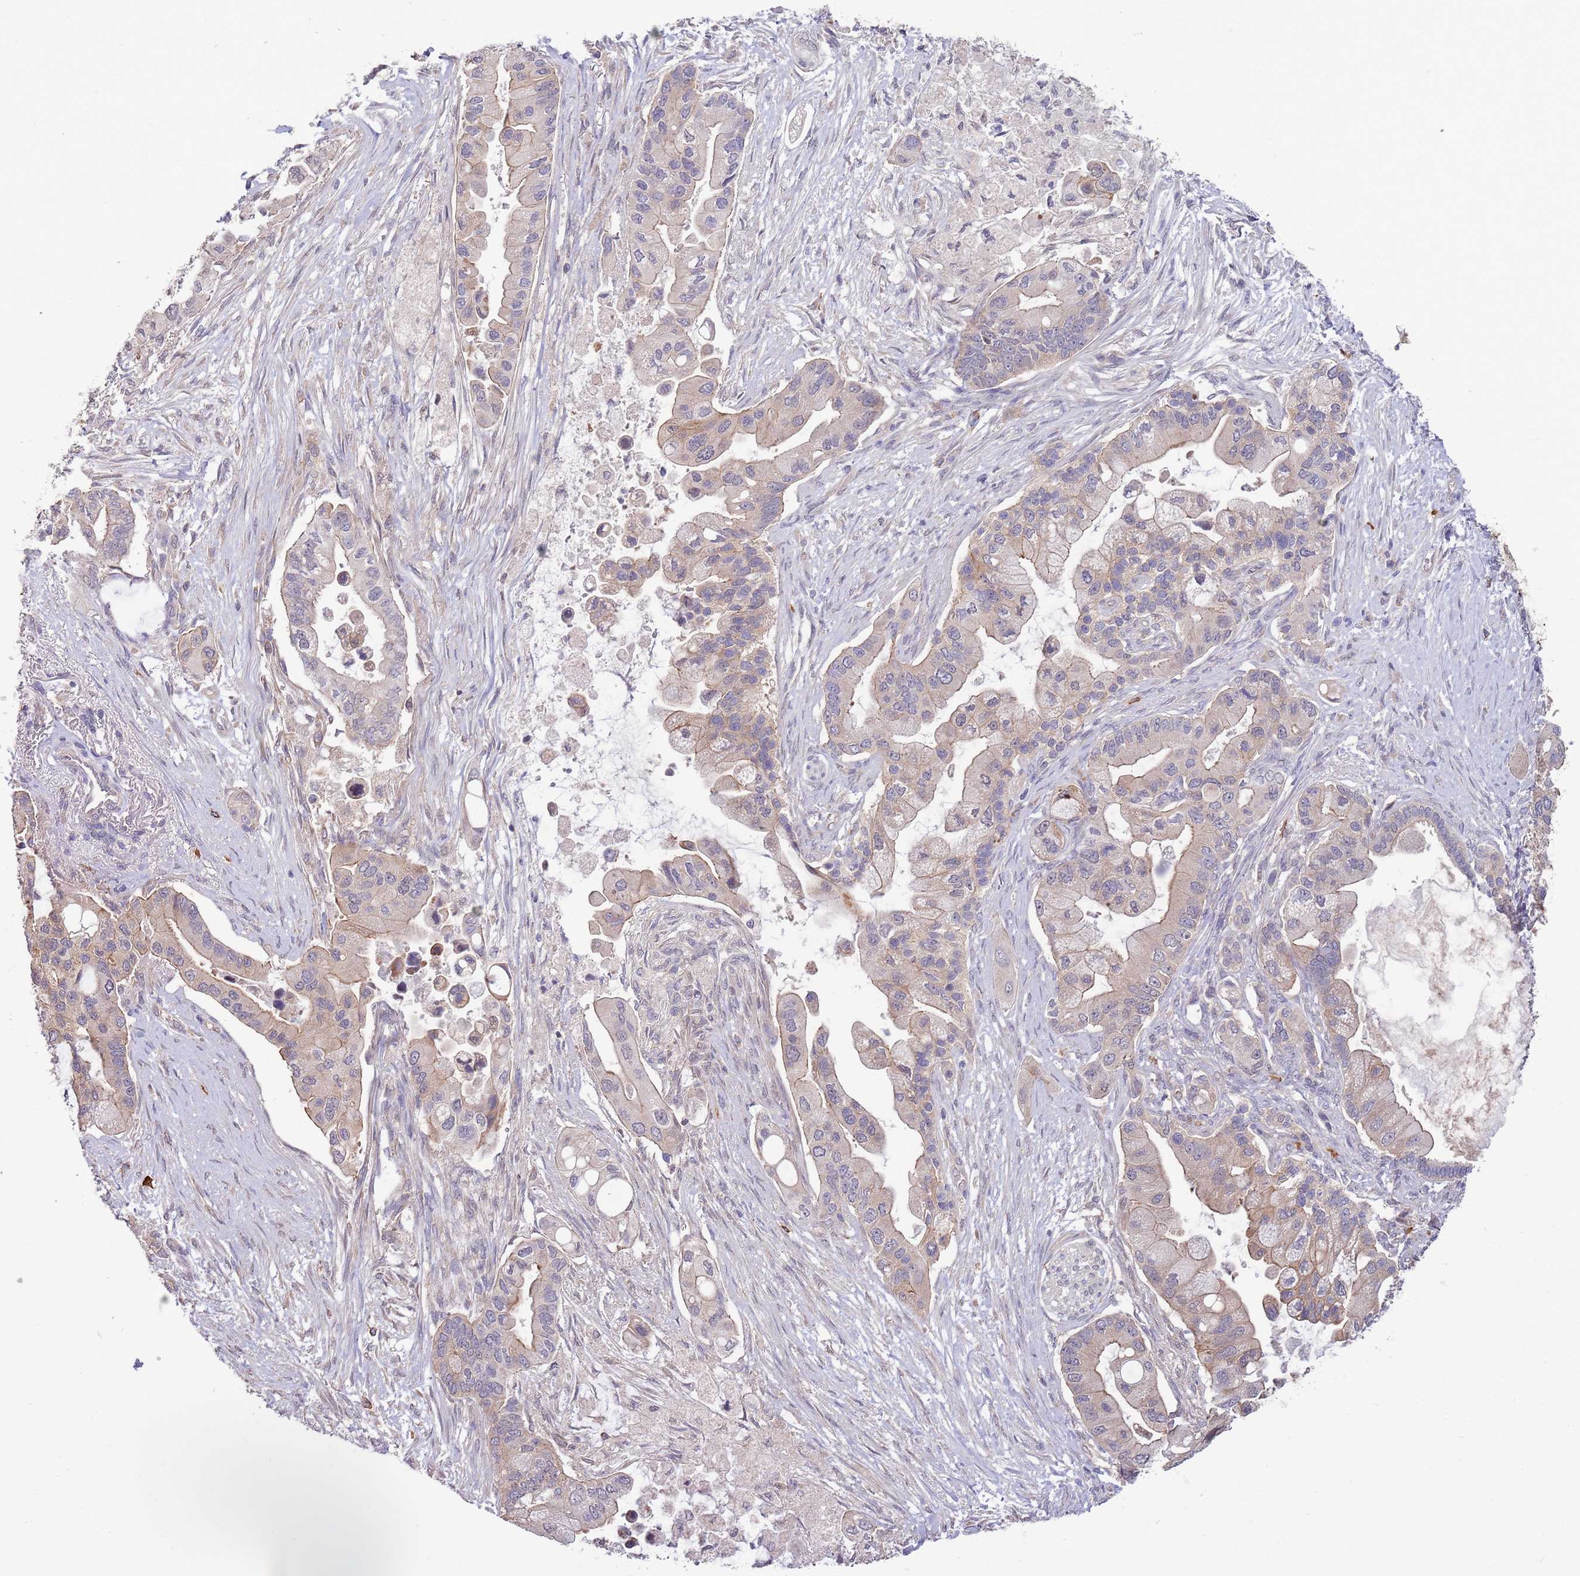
{"staining": {"intensity": "moderate", "quantity": "<25%", "location": "cytoplasmic/membranous"}, "tissue": "pancreatic cancer", "cell_type": "Tumor cells", "image_type": "cancer", "snomed": [{"axis": "morphology", "description": "Adenocarcinoma, NOS"}, {"axis": "topography", "description": "Pancreas"}], "caption": "This is a histology image of immunohistochemistry (IHC) staining of adenocarcinoma (pancreatic), which shows moderate expression in the cytoplasmic/membranous of tumor cells.", "gene": "MARVELD2", "patient": {"sex": "male", "age": 57}}